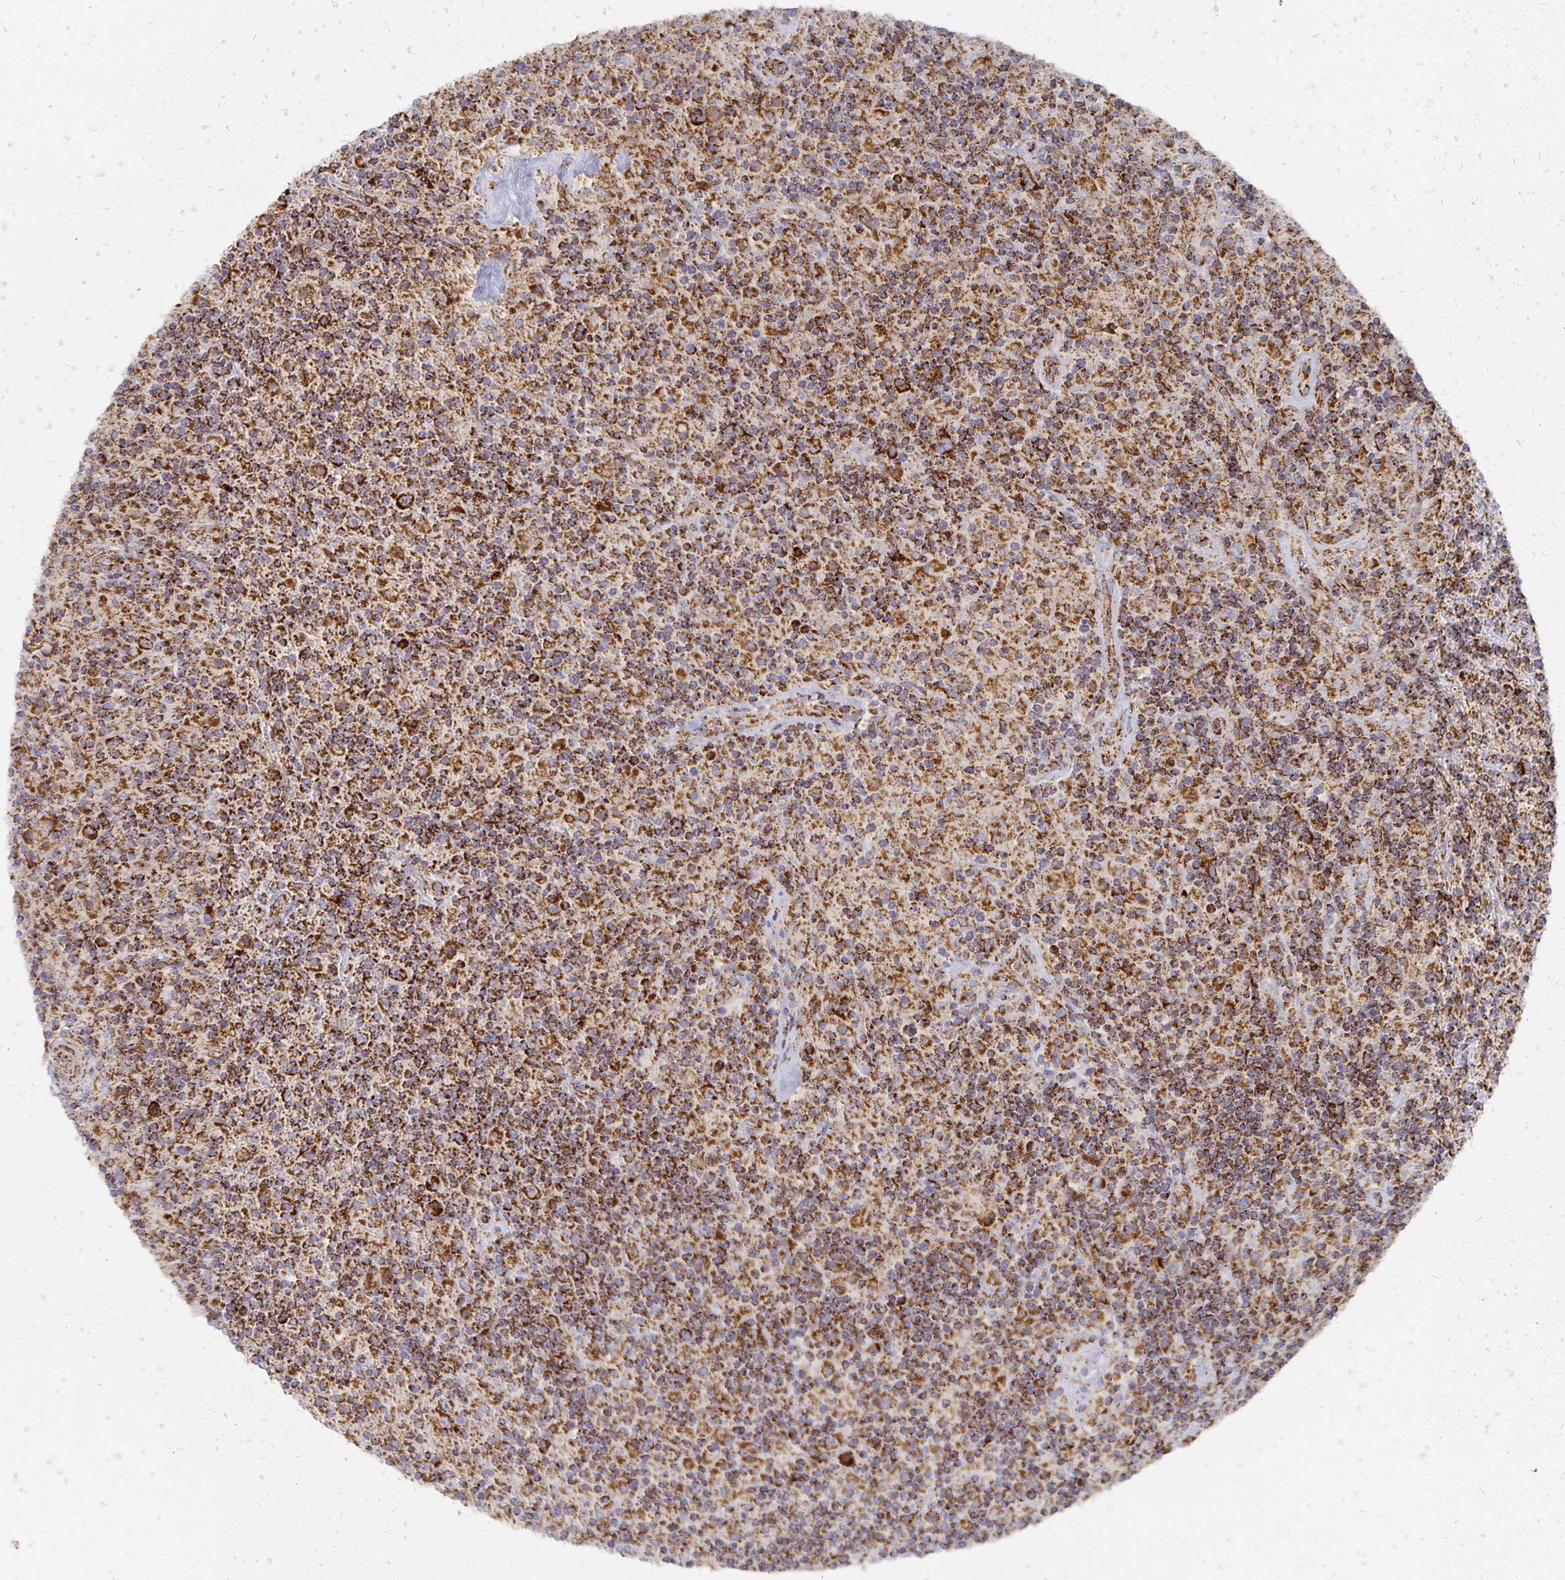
{"staining": {"intensity": "strong", "quantity": ">75%", "location": "cytoplasmic/membranous"}, "tissue": "lymphoma", "cell_type": "Tumor cells", "image_type": "cancer", "snomed": [{"axis": "morphology", "description": "Hodgkin's disease, NOS"}, {"axis": "topography", "description": "Lymph node"}], "caption": "Protein expression analysis of Hodgkin's disease exhibits strong cytoplasmic/membranous staining in about >75% of tumor cells.", "gene": "STOML2", "patient": {"sex": "male", "age": 70}}